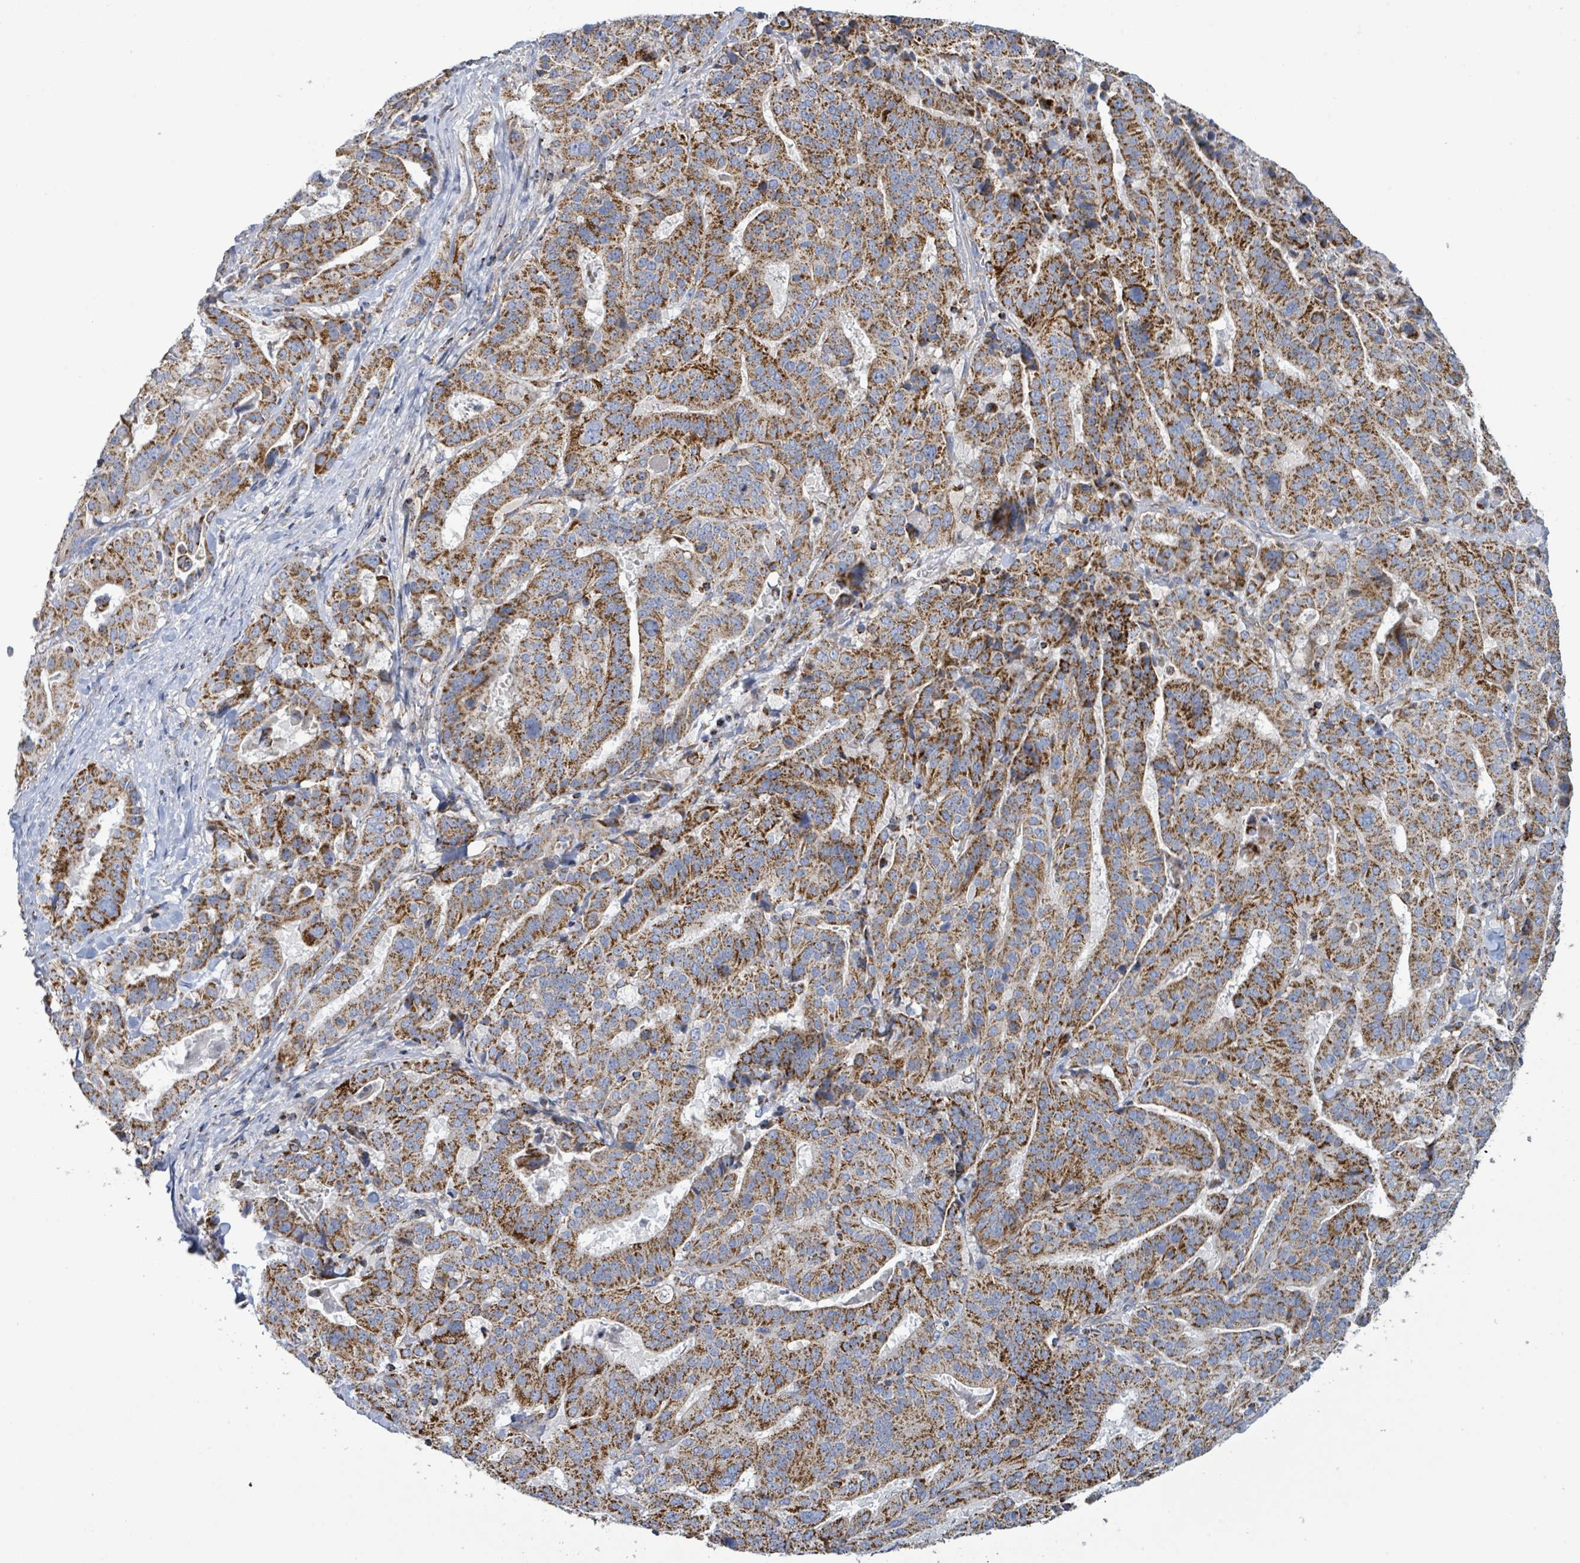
{"staining": {"intensity": "strong", "quantity": ">75%", "location": "cytoplasmic/membranous"}, "tissue": "stomach cancer", "cell_type": "Tumor cells", "image_type": "cancer", "snomed": [{"axis": "morphology", "description": "Adenocarcinoma, NOS"}, {"axis": "topography", "description": "Stomach"}], "caption": "Human stomach adenocarcinoma stained with a brown dye demonstrates strong cytoplasmic/membranous positive staining in about >75% of tumor cells.", "gene": "SUCLG2", "patient": {"sex": "male", "age": 48}}